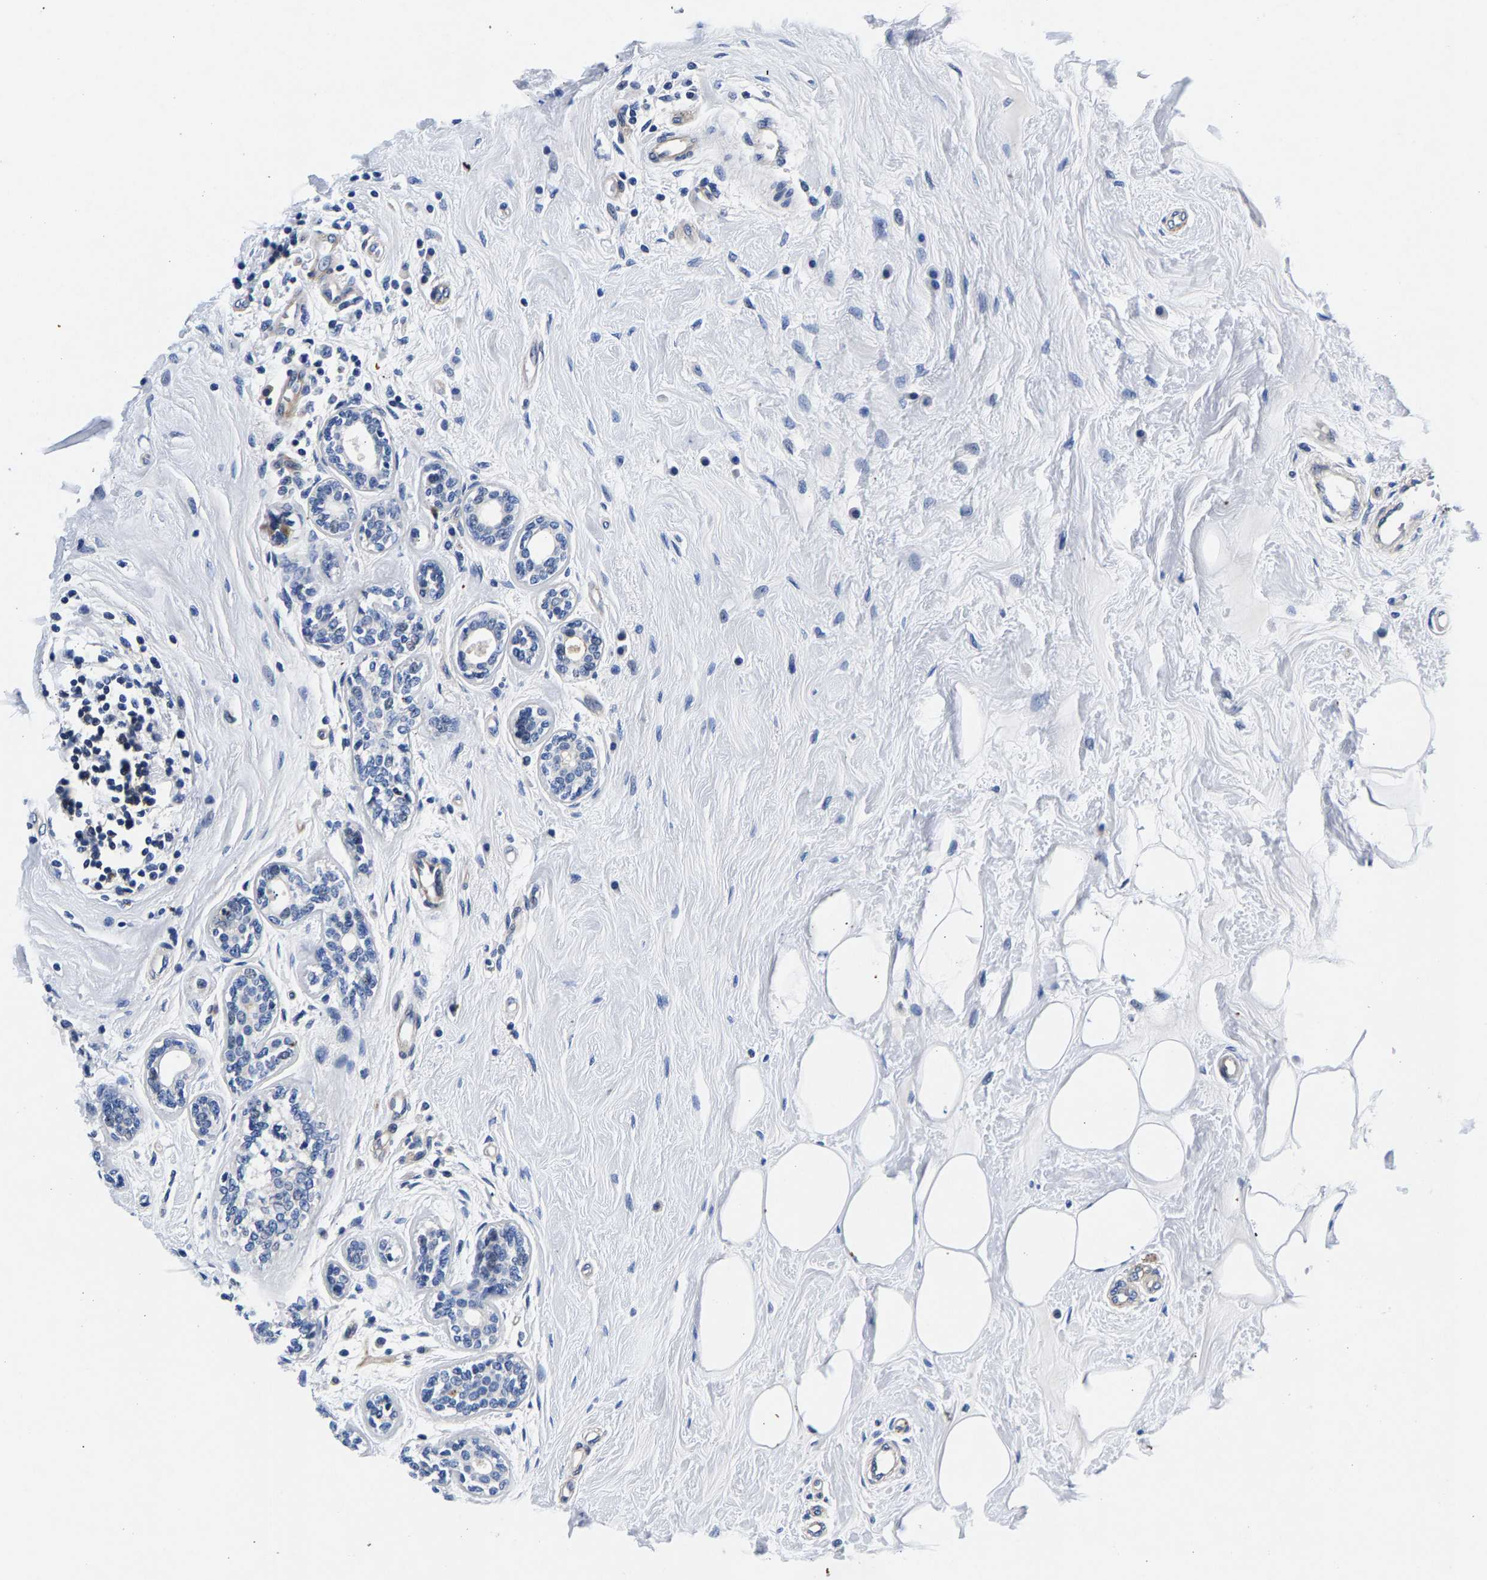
{"staining": {"intensity": "negative", "quantity": "none", "location": "none"}, "tissue": "breast cancer", "cell_type": "Tumor cells", "image_type": "cancer", "snomed": [{"axis": "morphology", "description": "Normal tissue, NOS"}, {"axis": "morphology", "description": "Duct carcinoma"}, {"axis": "topography", "description": "Breast"}], "caption": "A micrograph of breast cancer (invasive ductal carcinoma) stained for a protein demonstrates no brown staining in tumor cells. (DAB immunohistochemistry, high magnification).", "gene": "P2RY4", "patient": {"sex": "female", "age": 39}}